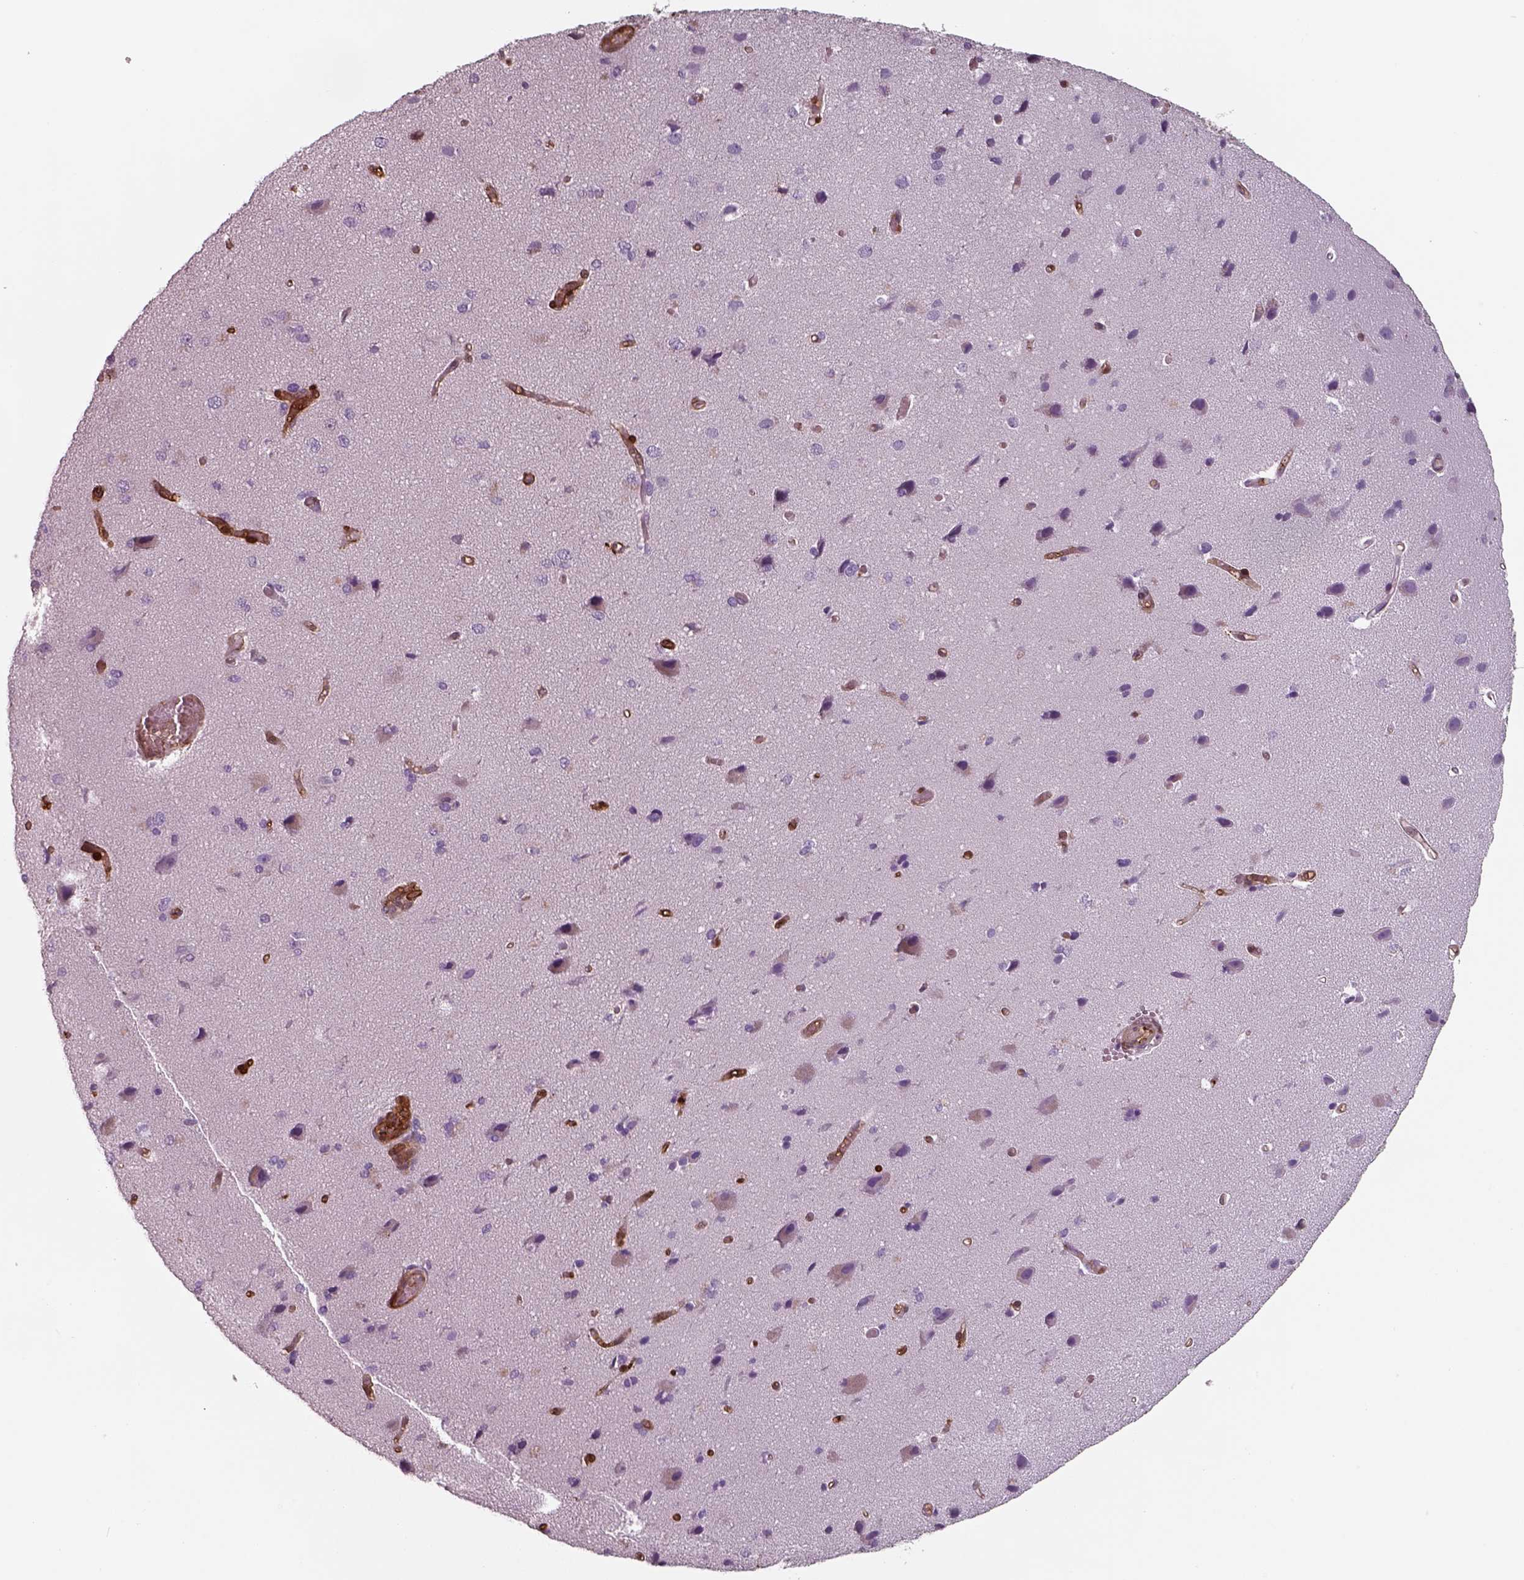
{"staining": {"intensity": "moderate", "quantity": "25%-75%", "location": "cytoplasmic/membranous"}, "tissue": "cerebral cortex", "cell_type": "Endothelial cells", "image_type": "normal", "snomed": [{"axis": "morphology", "description": "Normal tissue, NOS"}, {"axis": "morphology", "description": "Glioma, malignant, High grade"}, {"axis": "topography", "description": "Cerebral cortex"}], "caption": "Immunohistochemical staining of benign human cerebral cortex demonstrates moderate cytoplasmic/membranous protein positivity in approximately 25%-75% of endothelial cells.", "gene": "ISYNA1", "patient": {"sex": "male", "age": 71}}